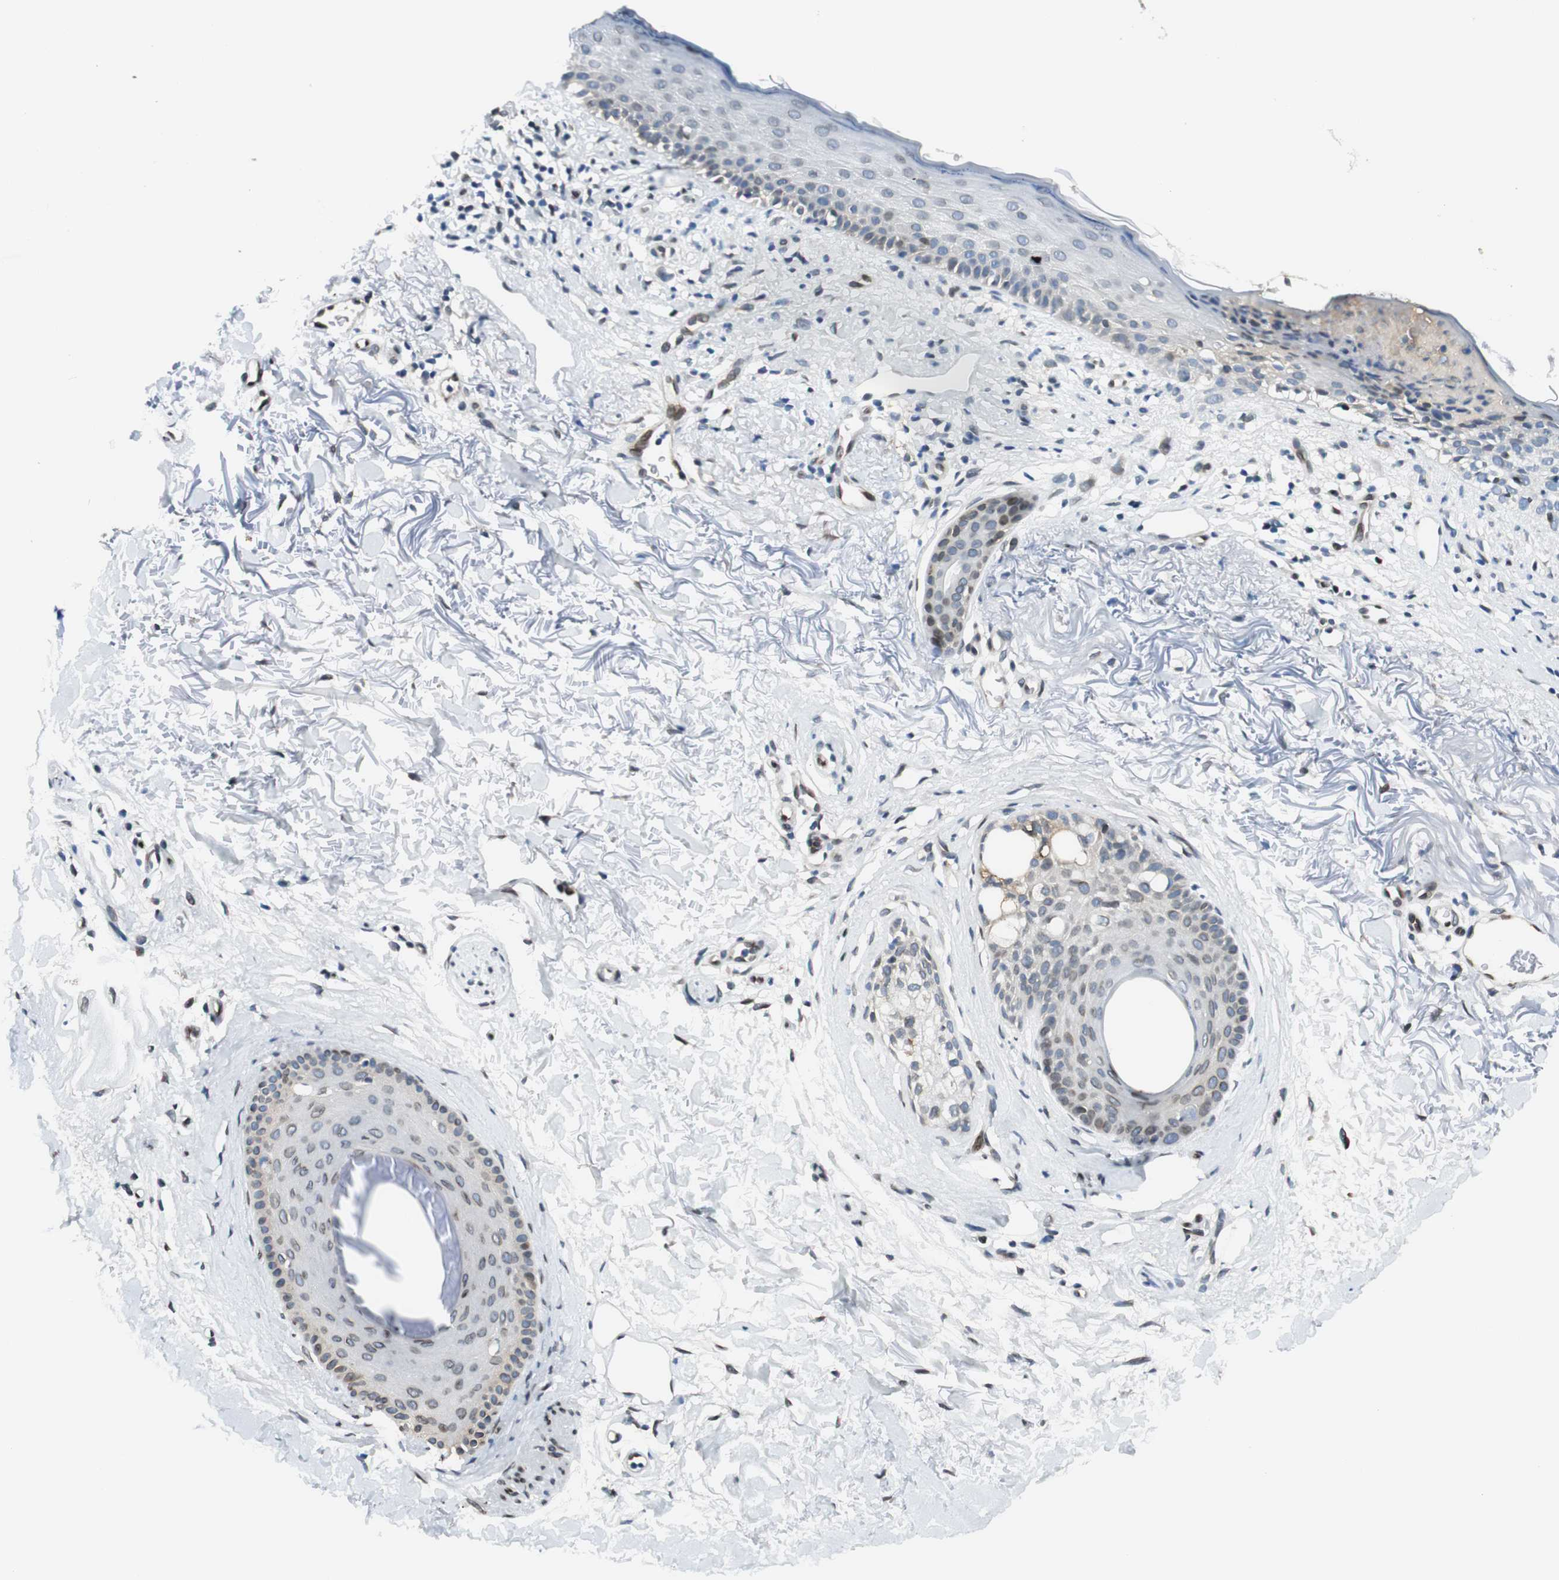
{"staining": {"intensity": "weak", "quantity": "<25%", "location": "nuclear"}, "tissue": "skin cancer", "cell_type": "Tumor cells", "image_type": "cancer", "snomed": [{"axis": "morphology", "description": "Basal cell carcinoma"}, {"axis": "topography", "description": "Skin"}], "caption": "The histopathology image shows no staining of tumor cells in basal cell carcinoma (skin).", "gene": "TMEM260", "patient": {"sex": "female", "age": 70}}